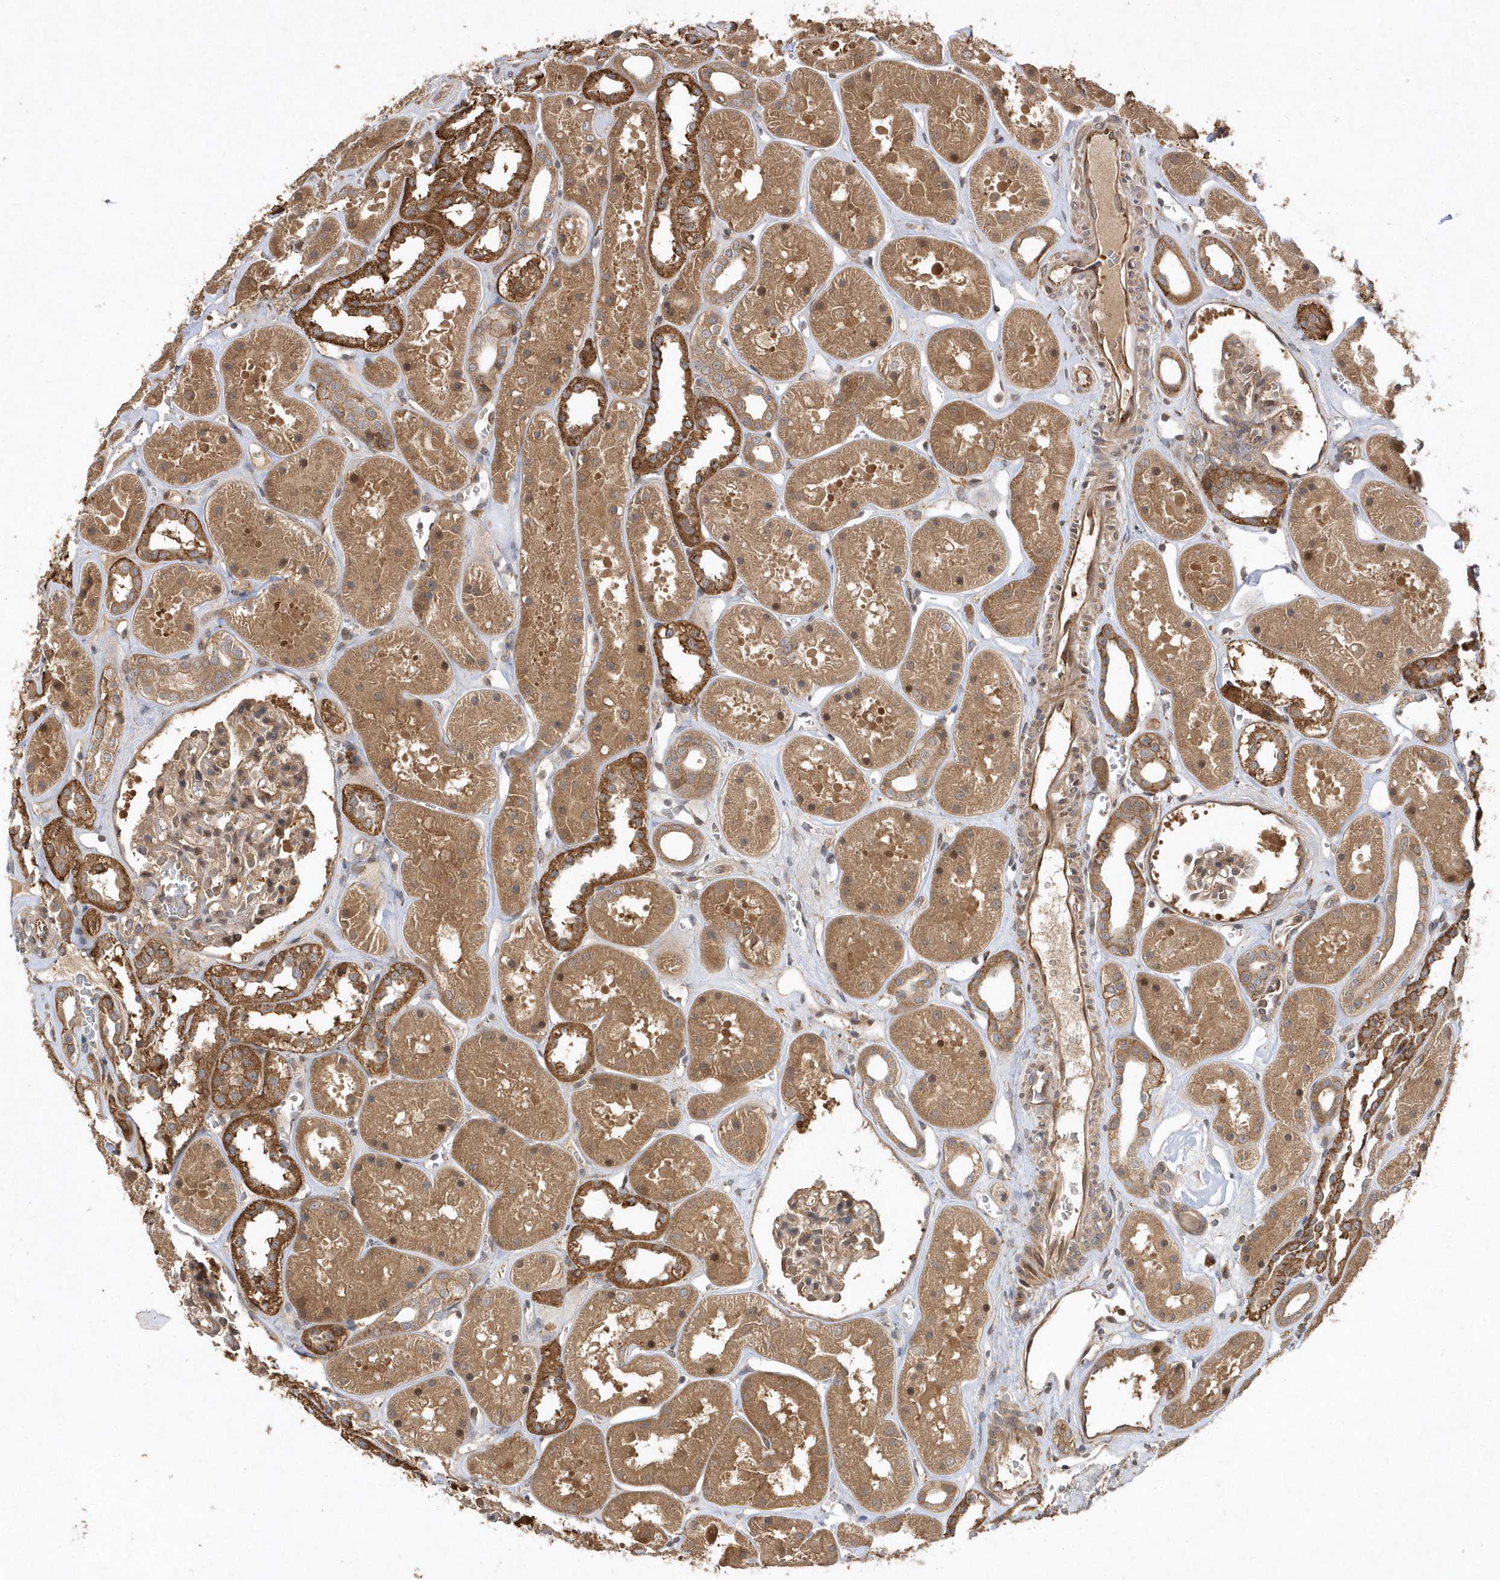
{"staining": {"intensity": "moderate", "quantity": ">75%", "location": "cytoplasmic/membranous,nuclear"}, "tissue": "kidney", "cell_type": "Cells in glomeruli", "image_type": "normal", "snomed": [{"axis": "morphology", "description": "Normal tissue, NOS"}, {"axis": "topography", "description": "Kidney"}], "caption": "There is medium levels of moderate cytoplasmic/membranous,nuclear staining in cells in glomeruli of benign kidney, as demonstrated by immunohistochemical staining (brown color).", "gene": "GFM2", "patient": {"sex": "female", "age": 41}}